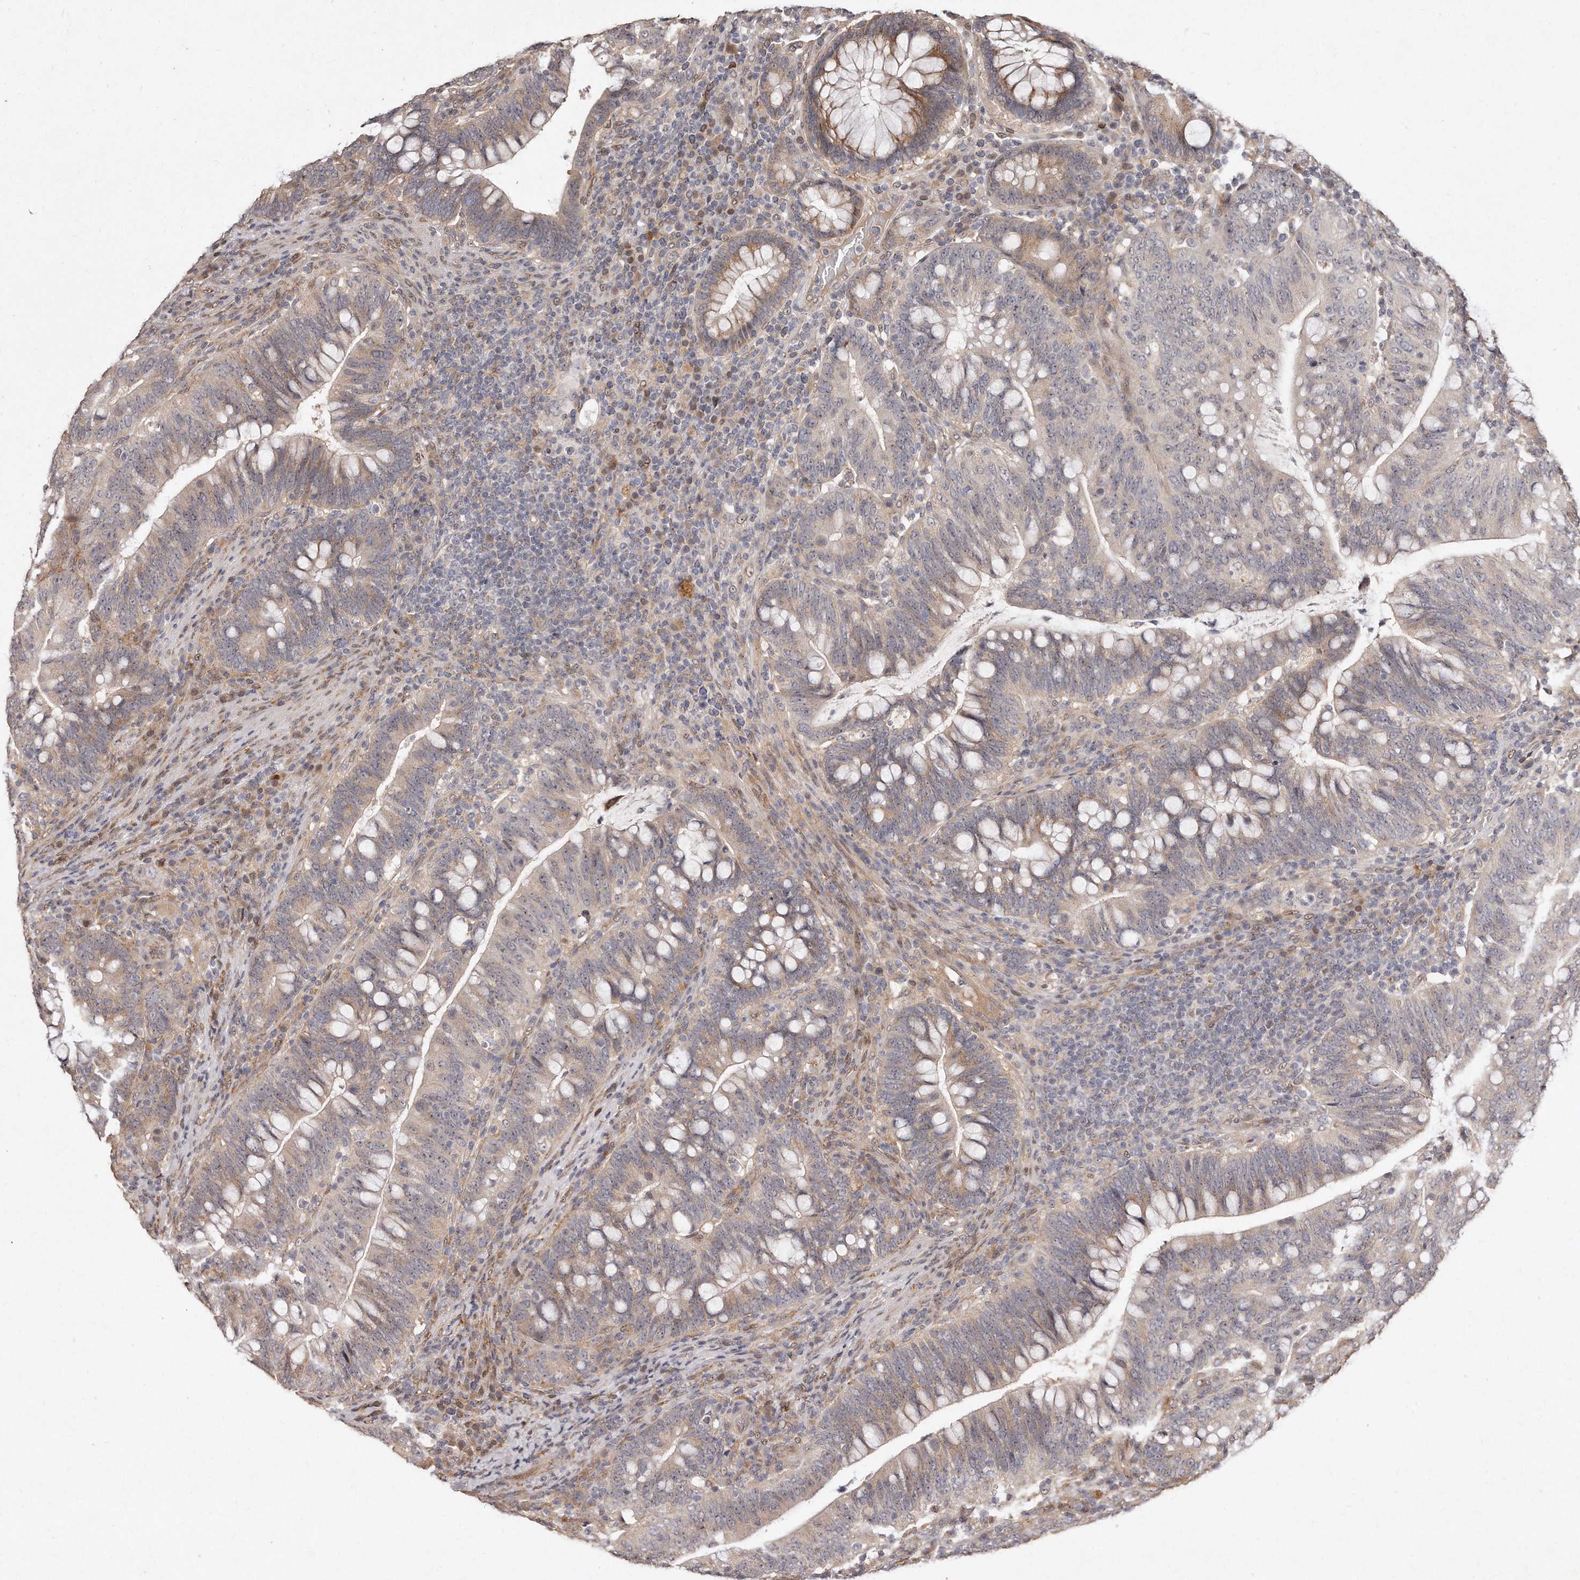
{"staining": {"intensity": "weak", "quantity": ">75%", "location": "cytoplasmic/membranous,nuclear"}, "tissue": "colorectal cancer", "cell_type": "Tumor cells", "image_type": "cancer", "snomed": [{"axis": "morphology", "description": "Adenocarcinoma, NOS"}, {"axis": "topography", "description": "Colon"}], "caption": "This photomicrograph reveals immunohistochemistry staining of adenocarcinoma (colorectal), with low weak cytoplasmic/membranous and nuclear staining in approximately >75% of tumor cells.", "gene": "HASPIN", "patient": {"sex": "female", "age": 66}}